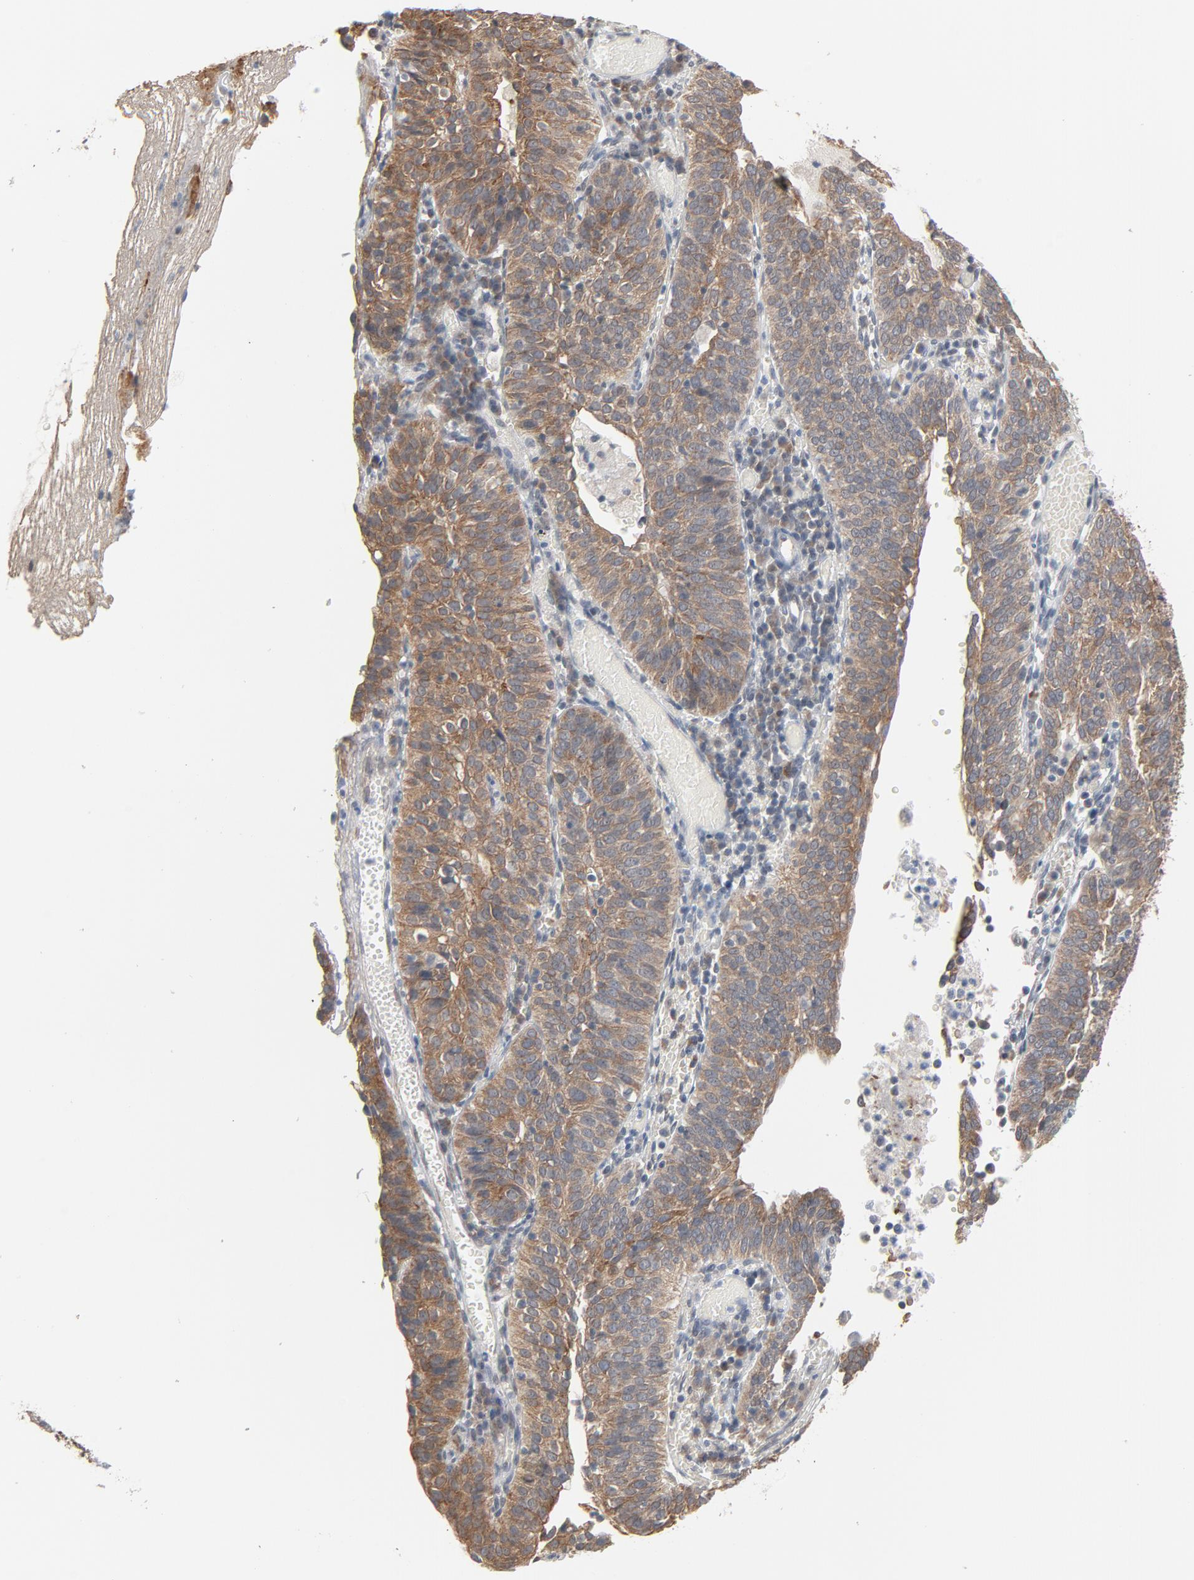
{"staining": {"intensity": "moderate", "quantity": ">75%", "location": "cytoplasmic/membranous"}, "tissue": "cervical cancer", "cell_type": "Tumor cells", "image_type": "cancer", "snomed": [{"axis": "morphology", "description": "Squamous cell carcinoma, NOS"}, {"axis": "topography", "description": "Cervix"}], "caption": "Immunohistochemical staining of squamous cell carcinoma (cervical) exhibits medium levels of moderate cytoplasmic/membranous protein positivity in approximately >75% of tumor cells.", "gene": "ITPR3", "patient": {"sex": "female", "age": 39}}